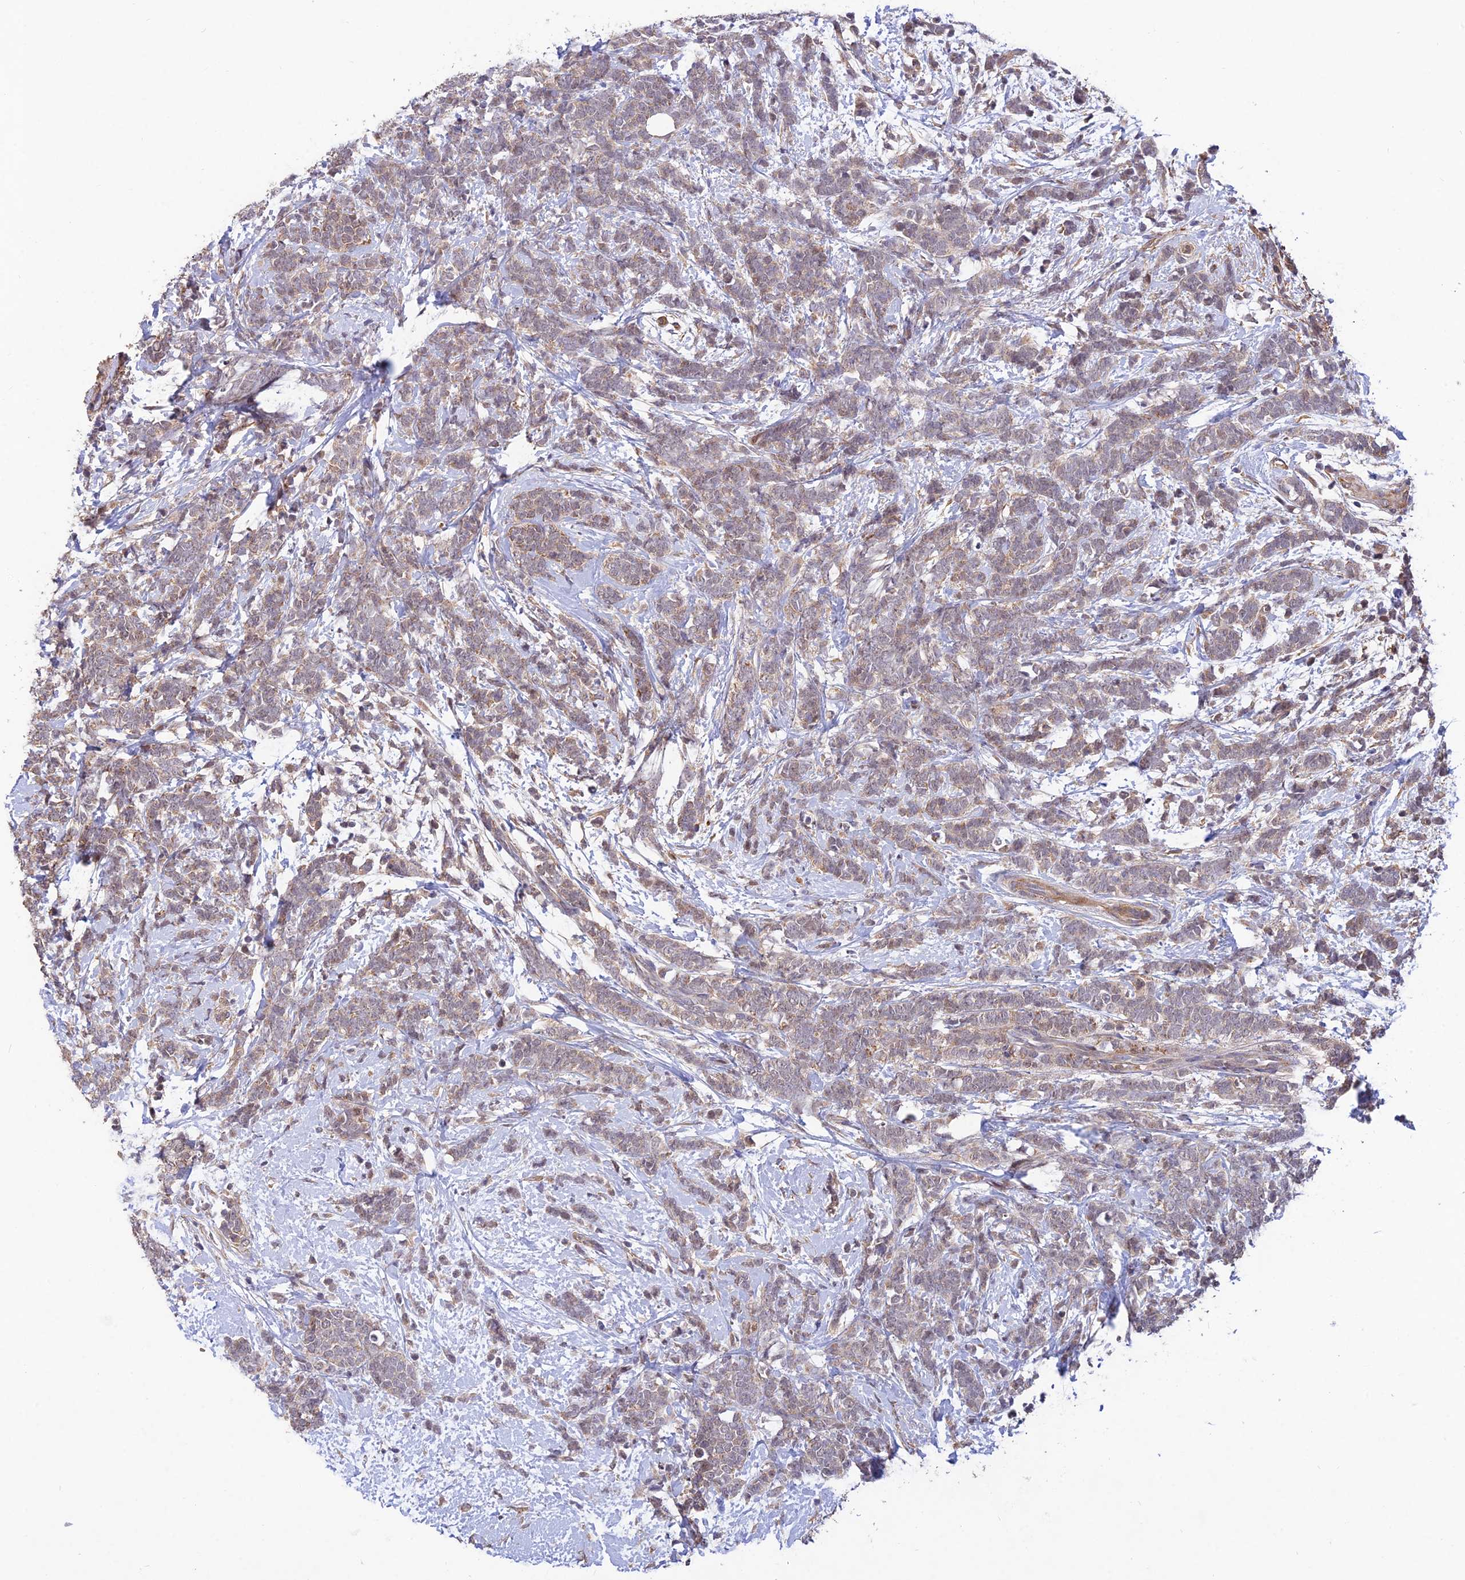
{"staining": {"intensity": "weak", "quantity": "<25%", "location": "cytoplasmic/membranous"}, "tissue": "breast cancer", "cell_type": "Tumor cells", "image_type": "cancer", "snomed": [{"axis": "morphology", "description": "Lobular carcinoma"}, {"axis": "topography", "description": "Breast"}], "caption": "Tumor cells show no significant staining in breast cancer.", "gene": "PAGR1", "patient": {"sex": "female", "age": 58}}